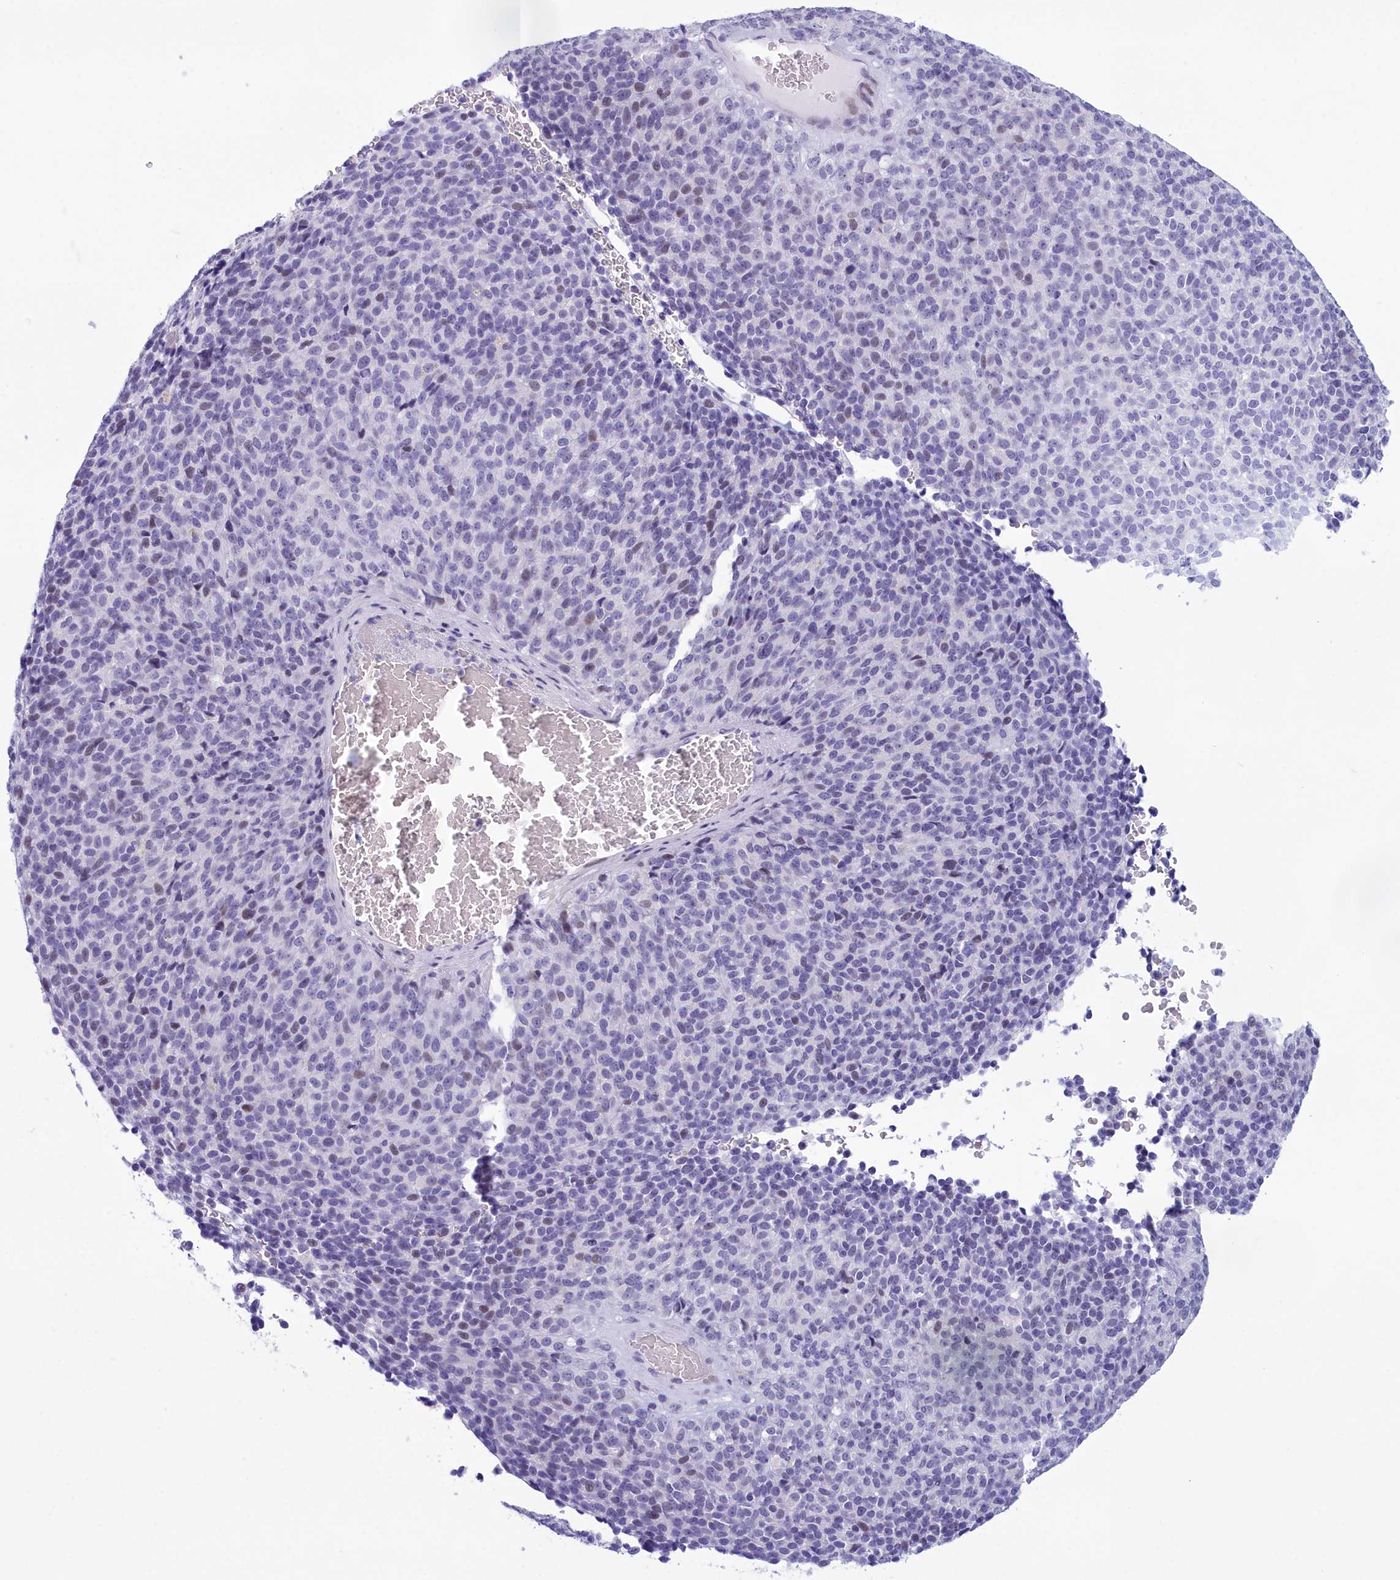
{"staining": {"intensity": "negative", "quantity": "none", "location": "none"}, "tissue": "melanoma", "cell_type": "Tumor cells", "image_type": "cancer", "snomed": [{"axis": "morphology", "description": "Malignant melanoma, Metastatic site"}, {"axis": "topography", "description": "Brain"}], "caption": "Immunohistochemical staining of human melanoma demonstrates no significant positivity in tumor cells.", "gene": "SNX20", "patient": {"sex": "female", "age": 56}}